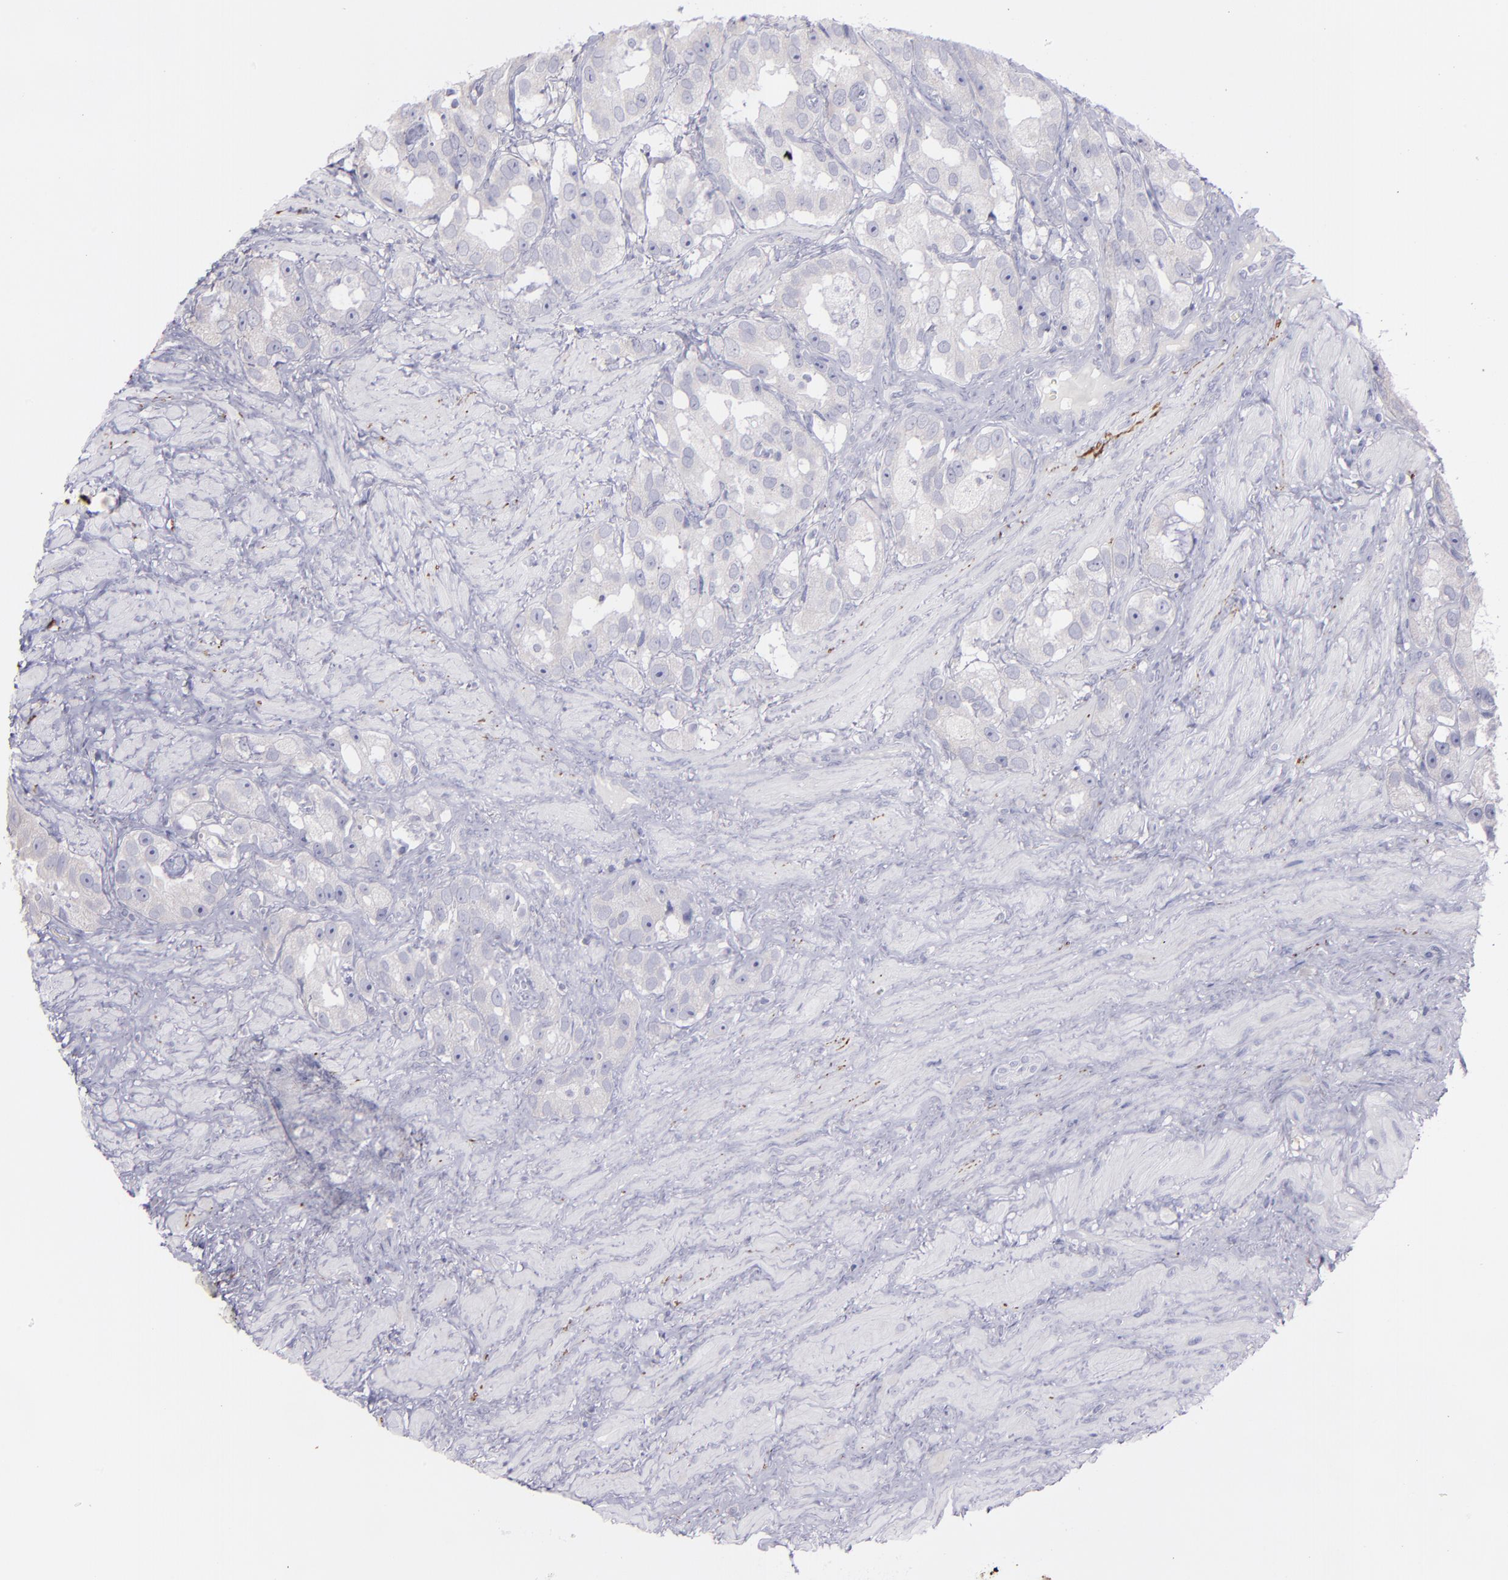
{"staining": {"intensity": "negative", "quantity": "none", "location": "none"}, "tissue": "prostate cancer", "cell_type": "Tumor cells", "image_type": "cancer", "snomed": [{"axis": "morphology", "description": "Adenocarcinoma, High grade"}, {"axis": "topography", "description": "Prostate"}], "caption": "Tumor cells show no significant expression in prostate high-grade adenocarcinoma. (DAB IHC visualized using brightfield microscopy, high magnification).", "gene": "SNAP25", "patient": {"sex": "male", "age": 63}}